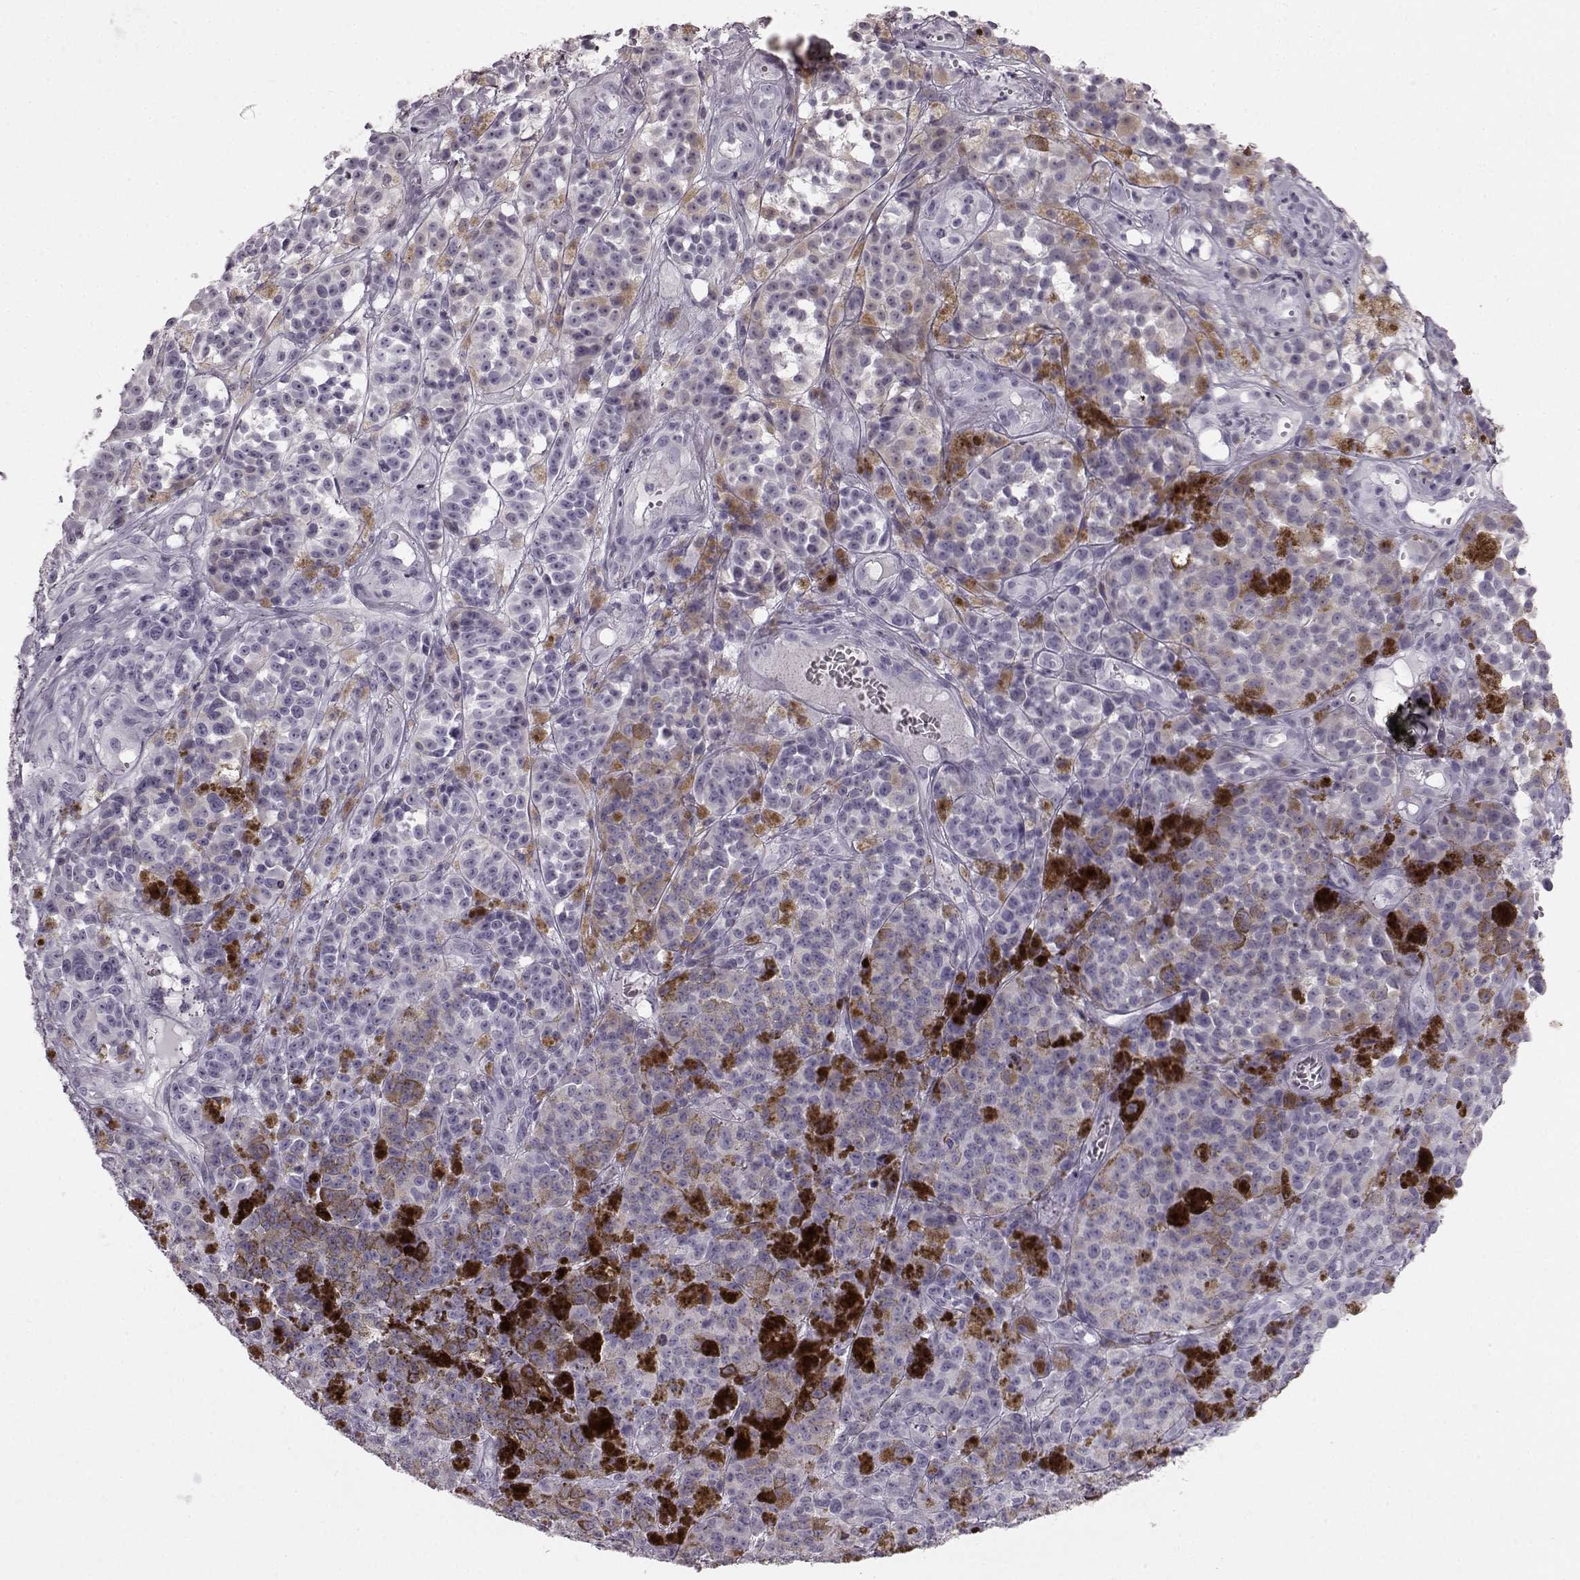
{"staining": {"intensity": "negative", "quantity": "none", "location": "none"}, "tissue": "melanoma", "cell_type": "Tumor cells", "image_type": "cancer", "snomed": [{"axis": "morphology", "description": "Malignant melanoma, NOS"}, {"axis": "topography", "description": "Skin"}], "caption": "This histopathology image is of malignant melanoma stained with immunohistochemistry (IHC) to label a protein in brown with the nuclei are counter-stained blue. There is no expression in tumor cells.", "gene": "TCHHL1", "patient": {"sex": "female", "age": 58}}